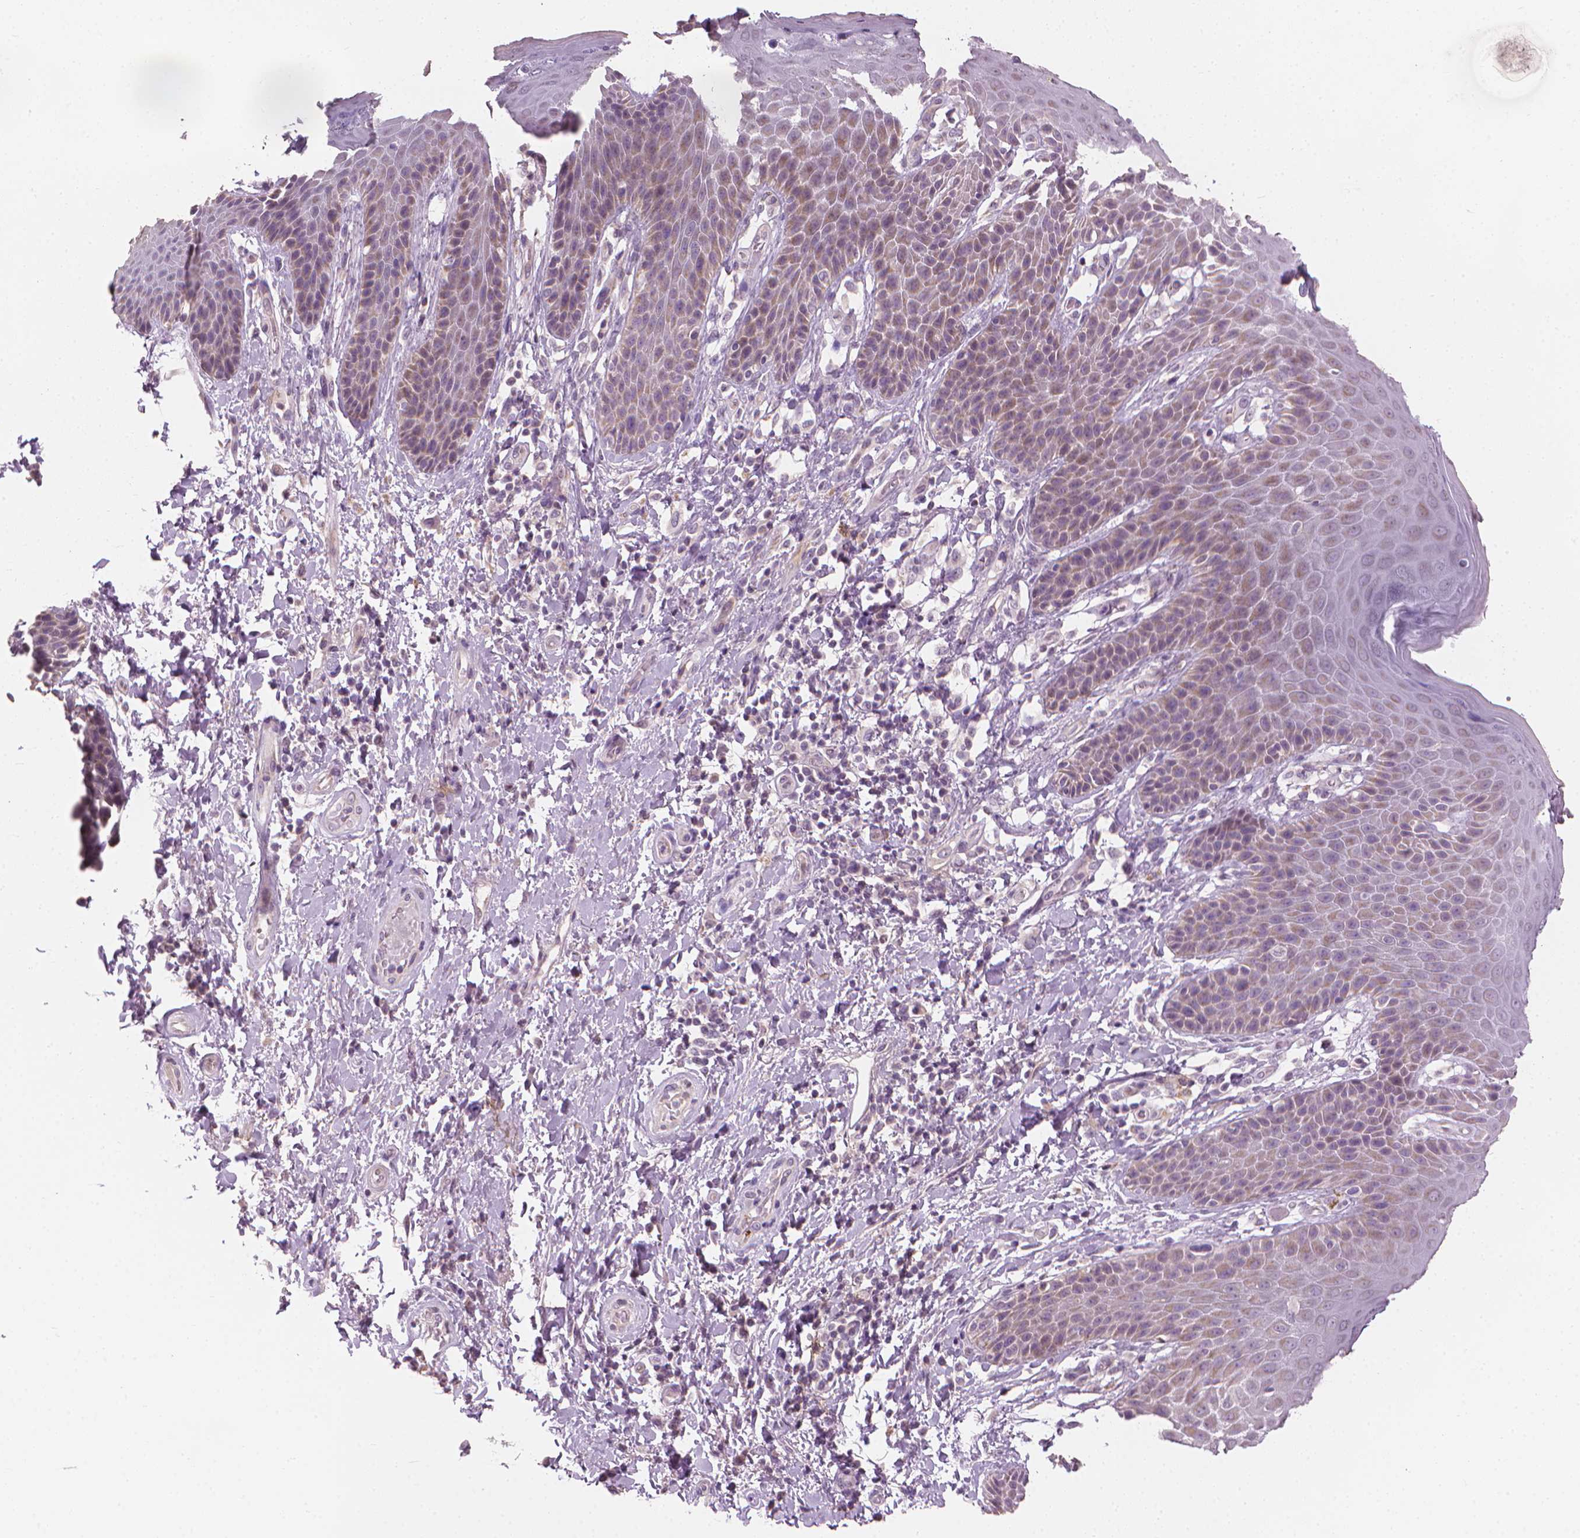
{"staining": {"intensity": "moderate", "quantity": "<25%", "location": "cytoplasmic/membranous"}, "tissue": "skin", "cell_type": "Epidermal cells", "image_type": "normal", "snomed": [{"axis": "morphology", "description": "Normal tissue, NOS"}, {"axis": "topography", "description": "Anal"}, {"axis": "topography", "description": "Peripheral nerve tissue"}], "caption": "A high-resolution micrograph shows immunohistochemistry staining of normal skin, which demonstrates moderate cytoplasmic/membranous expression in about <25% of epidermal cells. (brown staining indicates protein expression, while blue staining denotes nuclei).", "gene": "CFAP126", "patient": {"sex": "male", "age": 51}}